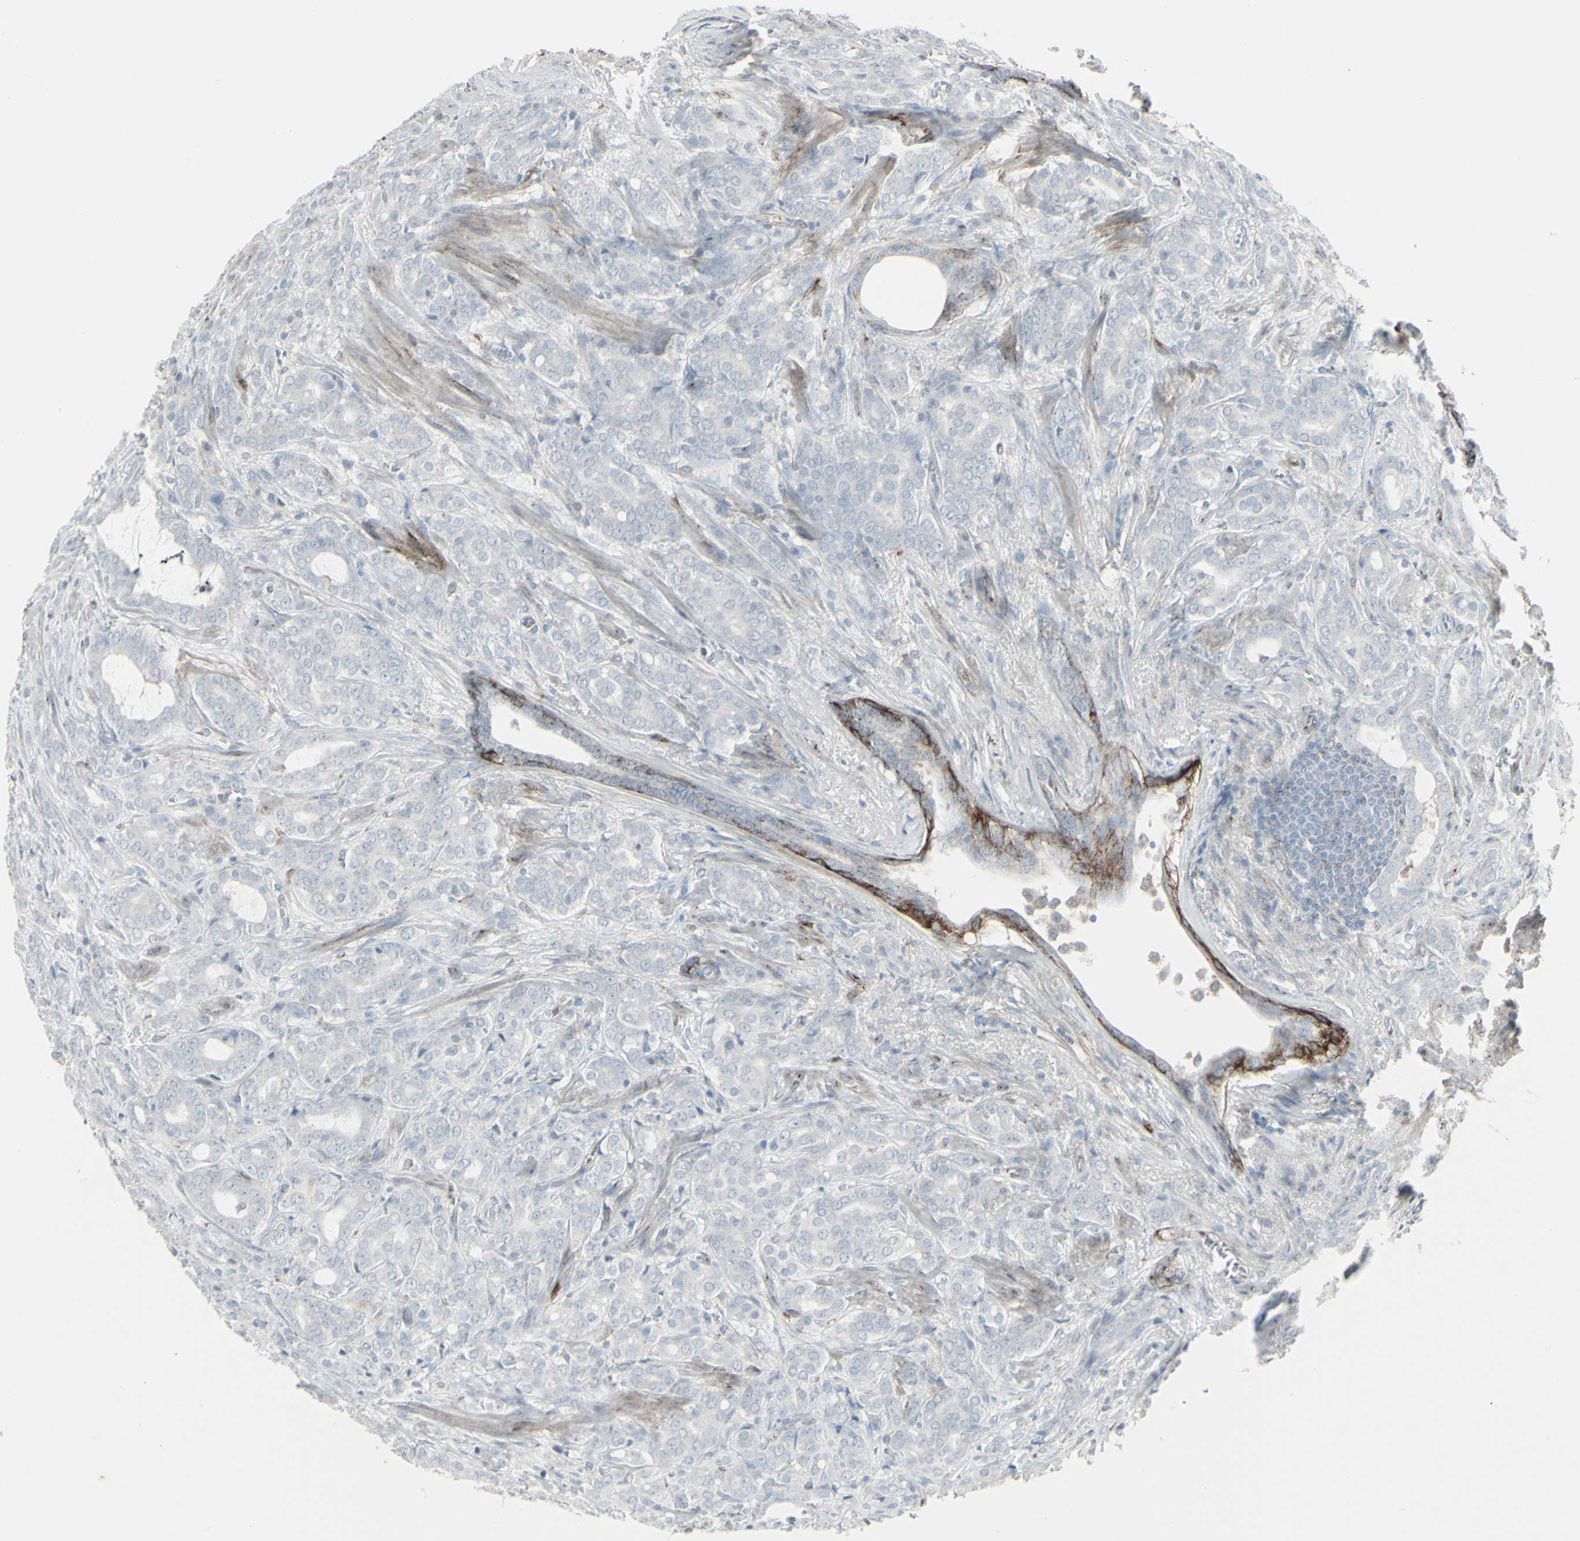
{"staining": {"intensity": "negative", "quantity": "none", "location": "none"}, "tissue": "prostate cancer", "cell_type": "Tumor cells", "image_type": "cancer", "snomed": [{"axis": "morphology", "description": "Adenocarcinoma, High grade"}, {"axis": "topography", "description": "Prostate"}], "caption": "Immunohistochemistry image of prostate adenocarcinoma (high-grade) stained for a protein (brown), which displays no positivity in tumor cells.", "gene": "GJA1", "patient": {"sex": "male", "age": 64}}